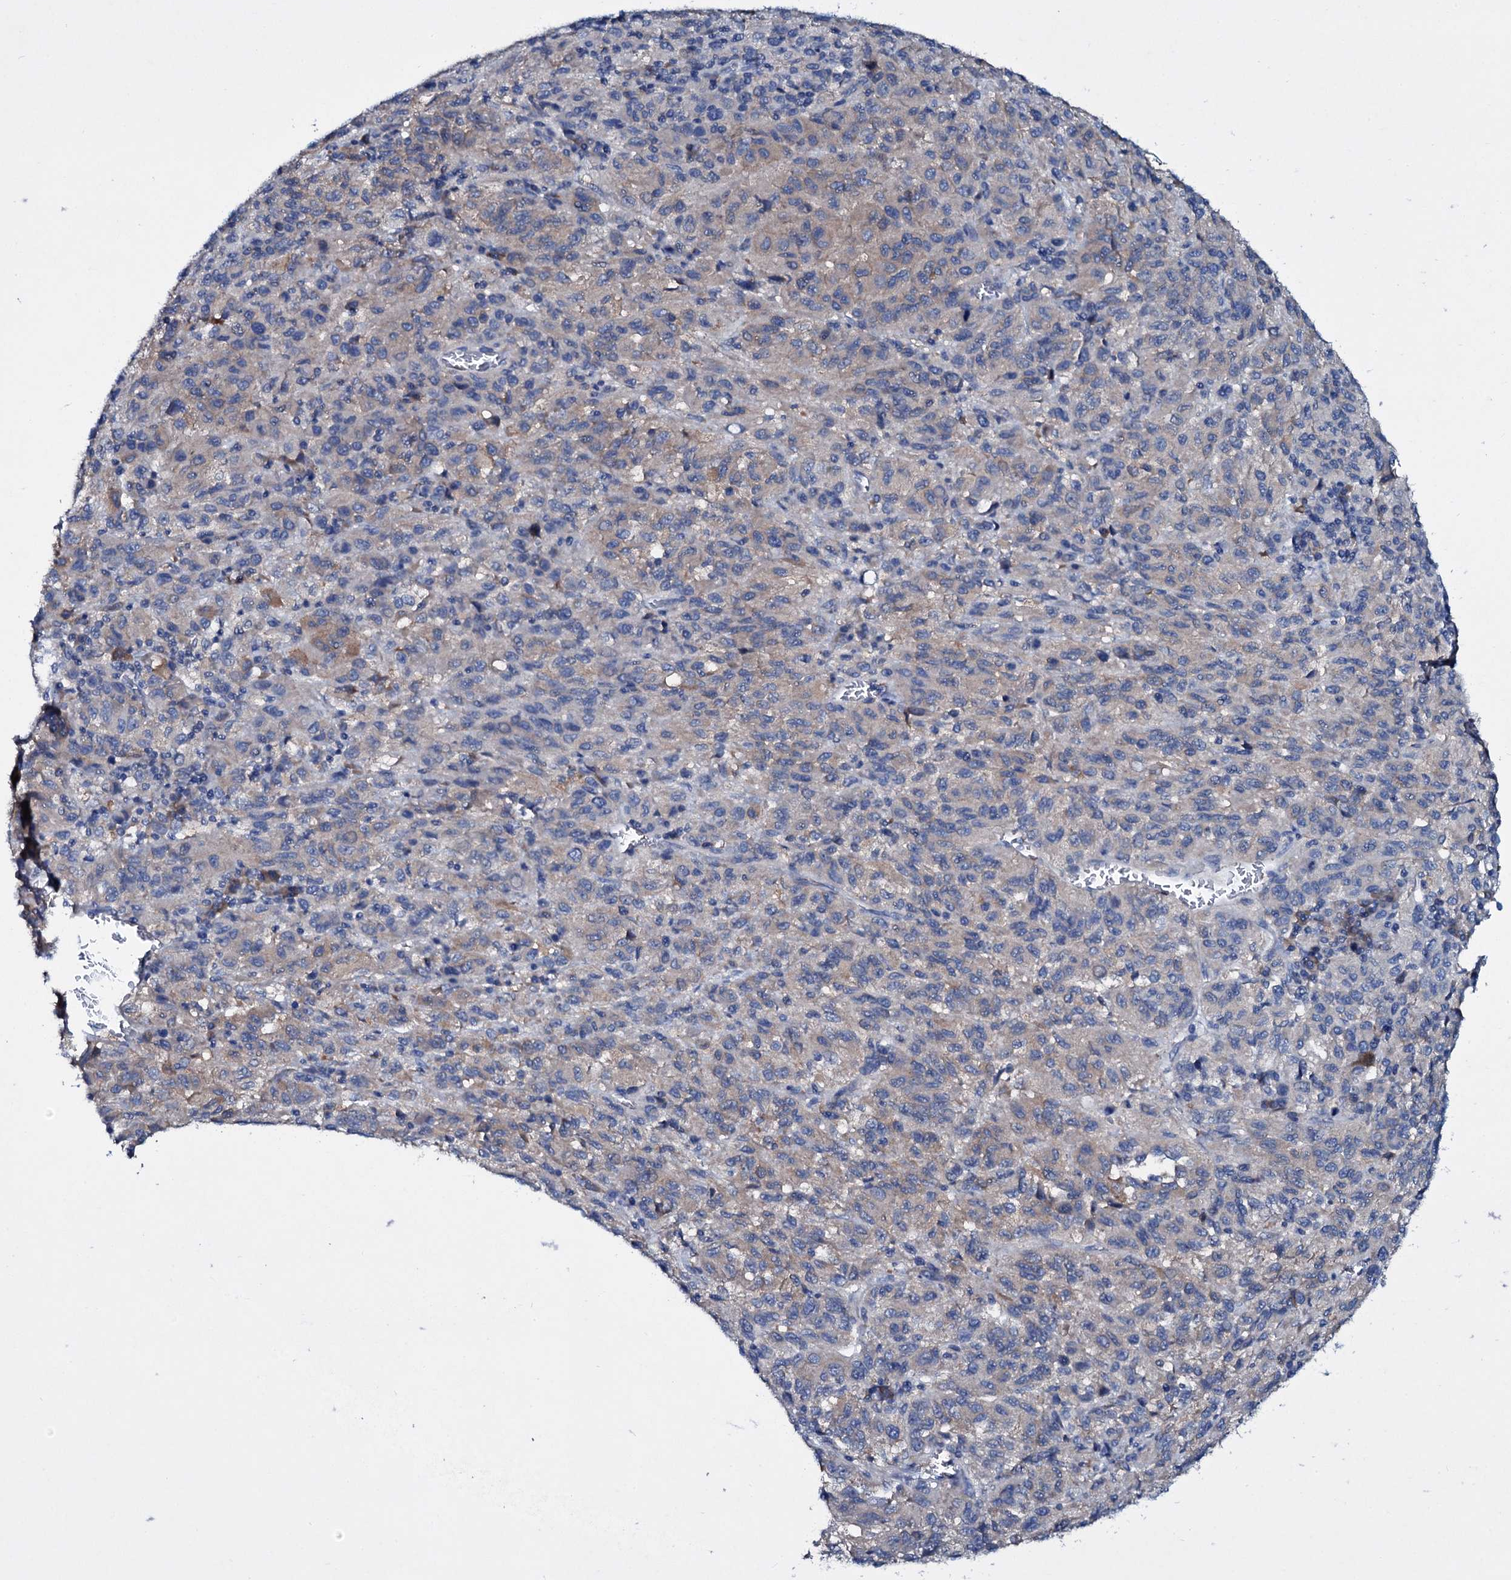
{"staining": {"intensity": "weak", "quantity": "25%-75%", "location": "cytoplasmic/membranous"}, "tissue": "melanoma", "cell_type": "Tumor cells", "image_type": "cancer", "snomed": [{"axis": "morphology", "description": "Malignant melanoma, Metastatic site"}, {"axis": "topography", "description": "Lung"}], "caption": "A high-resolution micrograph shows immunohistochemistry staining of melanoma, which reveals weak cytoplasmic/membranous expression in approximately 25%-75% of tumor cells. (Brightfield microscopy of DAB IHC at high magnification).", "gene": "TPGS2", "patient": {"sex": "male", "age": 64}}